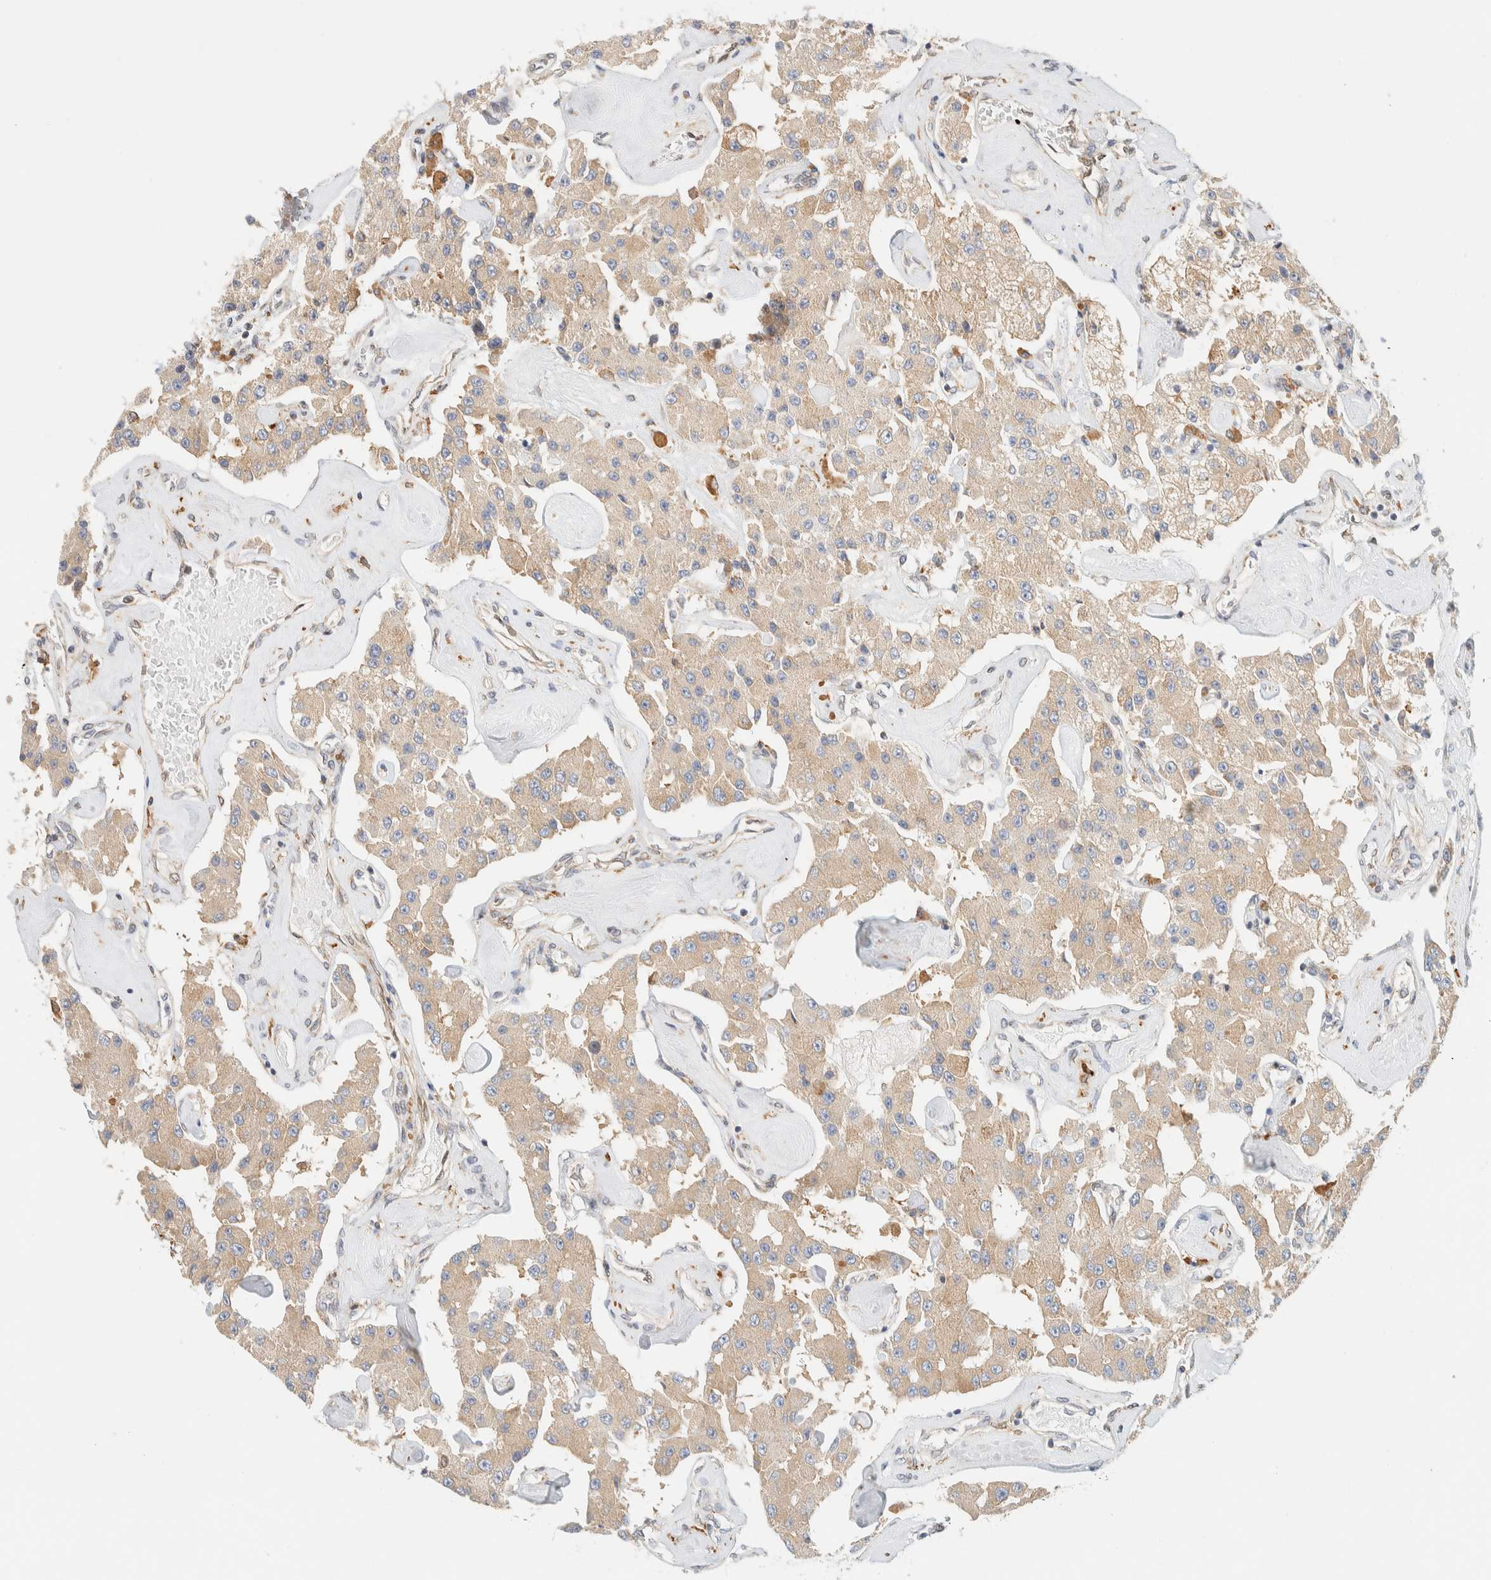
{"staining": {"intensity": "weak", "quantity": ">75%", "location": "cytoplasmic/membranous"}, "tissue": "carcinoid", "cell_type": "Tumor cells", "image_type": "cancer", "snomed": [{"axis": "morphology", "description": "Carcinoid, malignant, NOS"}, {"axis": "topography", "description": "Pancreas"}], "caption": "Human carcinoid (malignant) stained with a protein marker demonstrates weak staining in tumor cells.", "gene": "NT5C", "patient": {"sex": "male", "age": 41}}